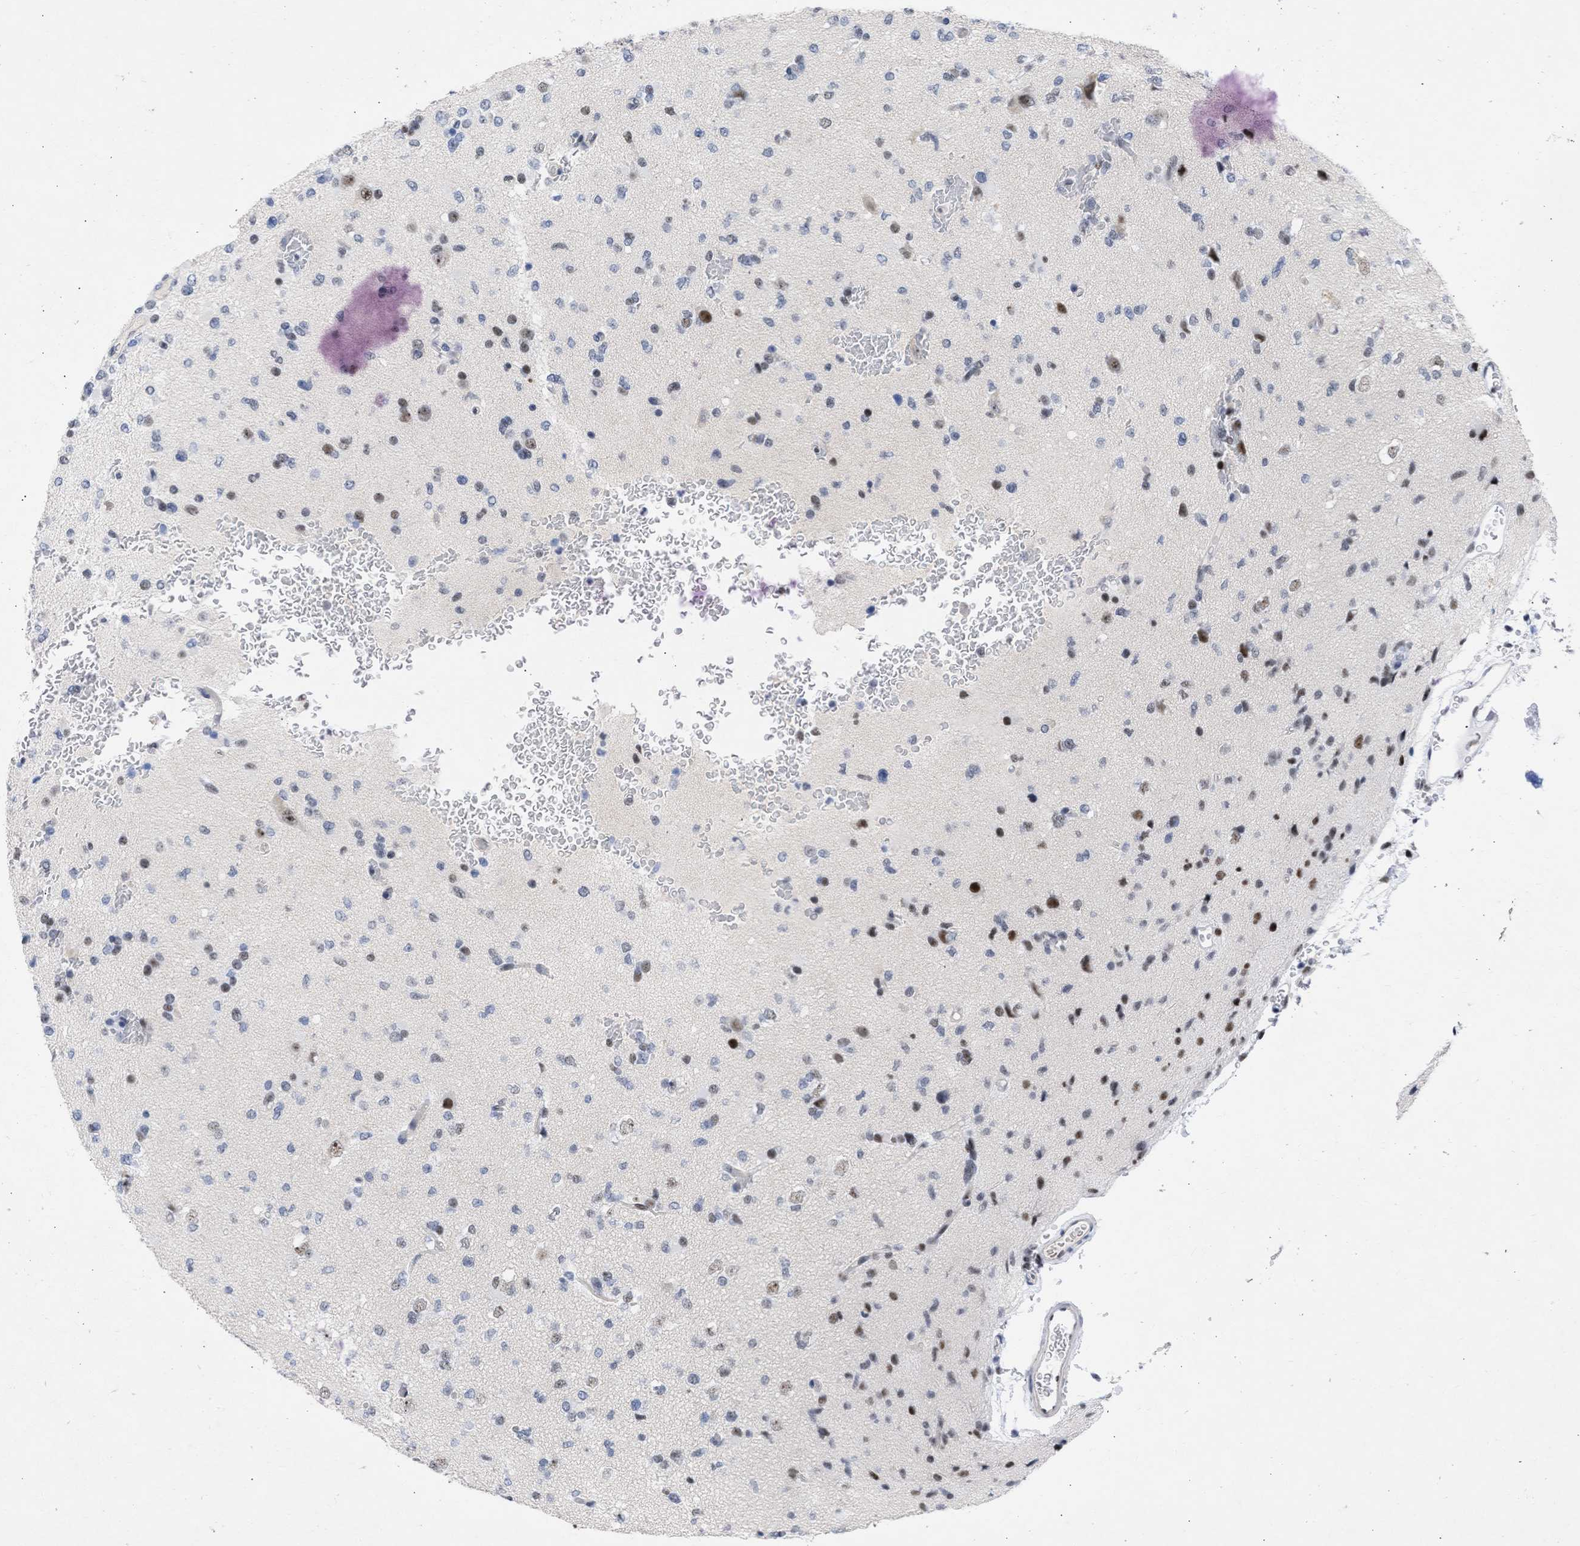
{"staining": {"intensity": "moderate", "quantity": "<25%", "location": "nuclear"}, "tissue": "glioma", "cell_type": "Tumor cells", "image_type": "cancer", "snomed": [{"axis": "morphology", "description": "Glioma, malignant, Low grade"}, {"axis": "topography", "description": "Brain"}], "caption": "An IHC micrograph of tumor tissue is shown. Protein staining in brown labels moderate nuclear positivity in malignant glioma (low-grade) within tumor cells.", "gene": "DDX41", "patient": {"sex": "female", "age": 22}}